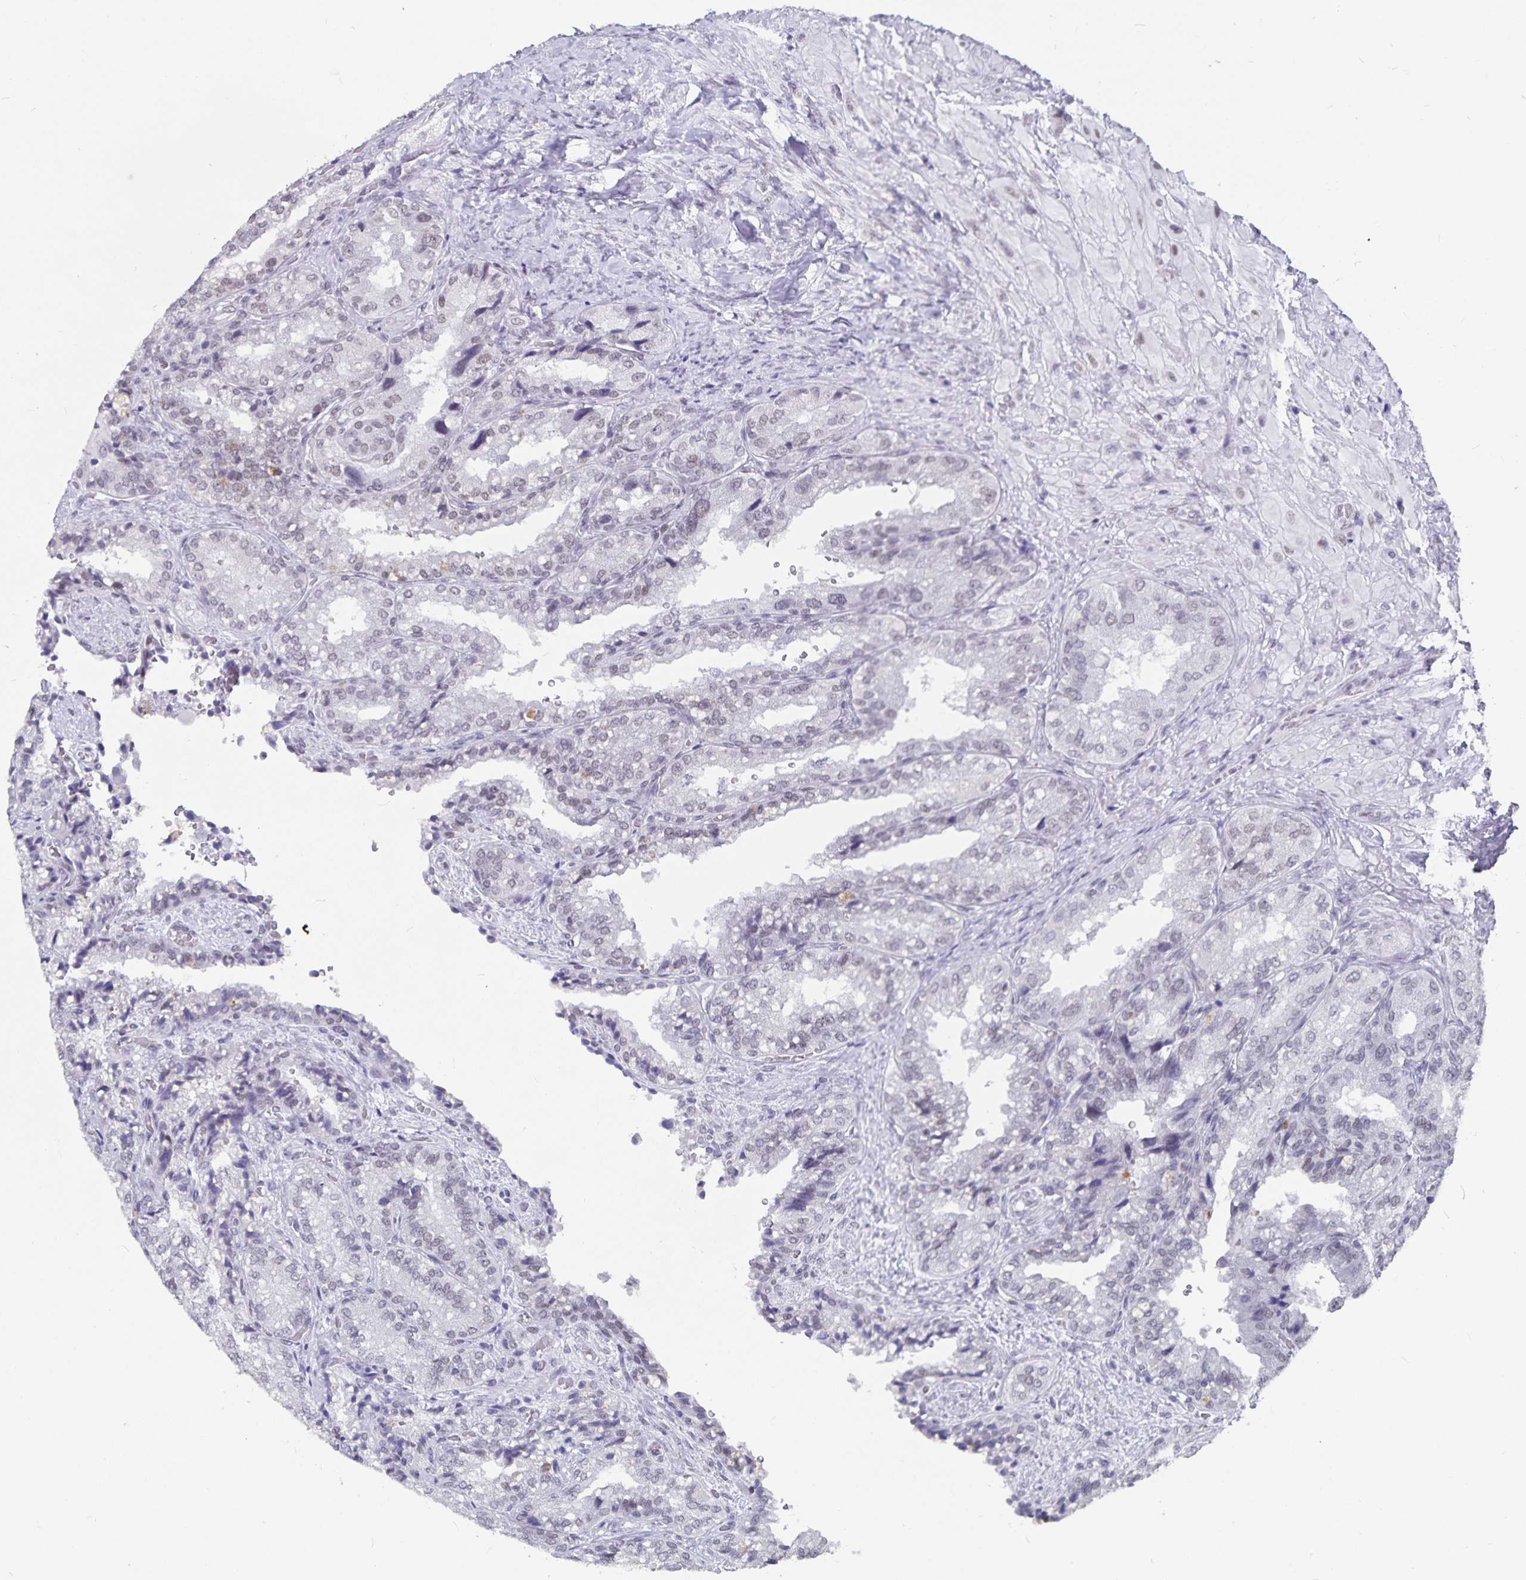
{"staining": {"intensity": "moderate", "quantity": "25%-75%", "location": "nuclear"}, "tissue": "seminal vesicle", "cell_type": "Glandular cells", "image_type": "normal", "snomed": [{"axis": "morphology", "description": "Normal tissue, NOS"}, {"axis": "topography", "description": "Seminal veicle"}], "caption": "Glandular cells show moderate nuclear staining in about 25%-75% of cells in unremarkable seminal vesicle. Ihc stains the protein of interest in brown and the nuclei are stained blue.", "gene": "PBX2", "patient": {"sex": "male", "age": 57}}